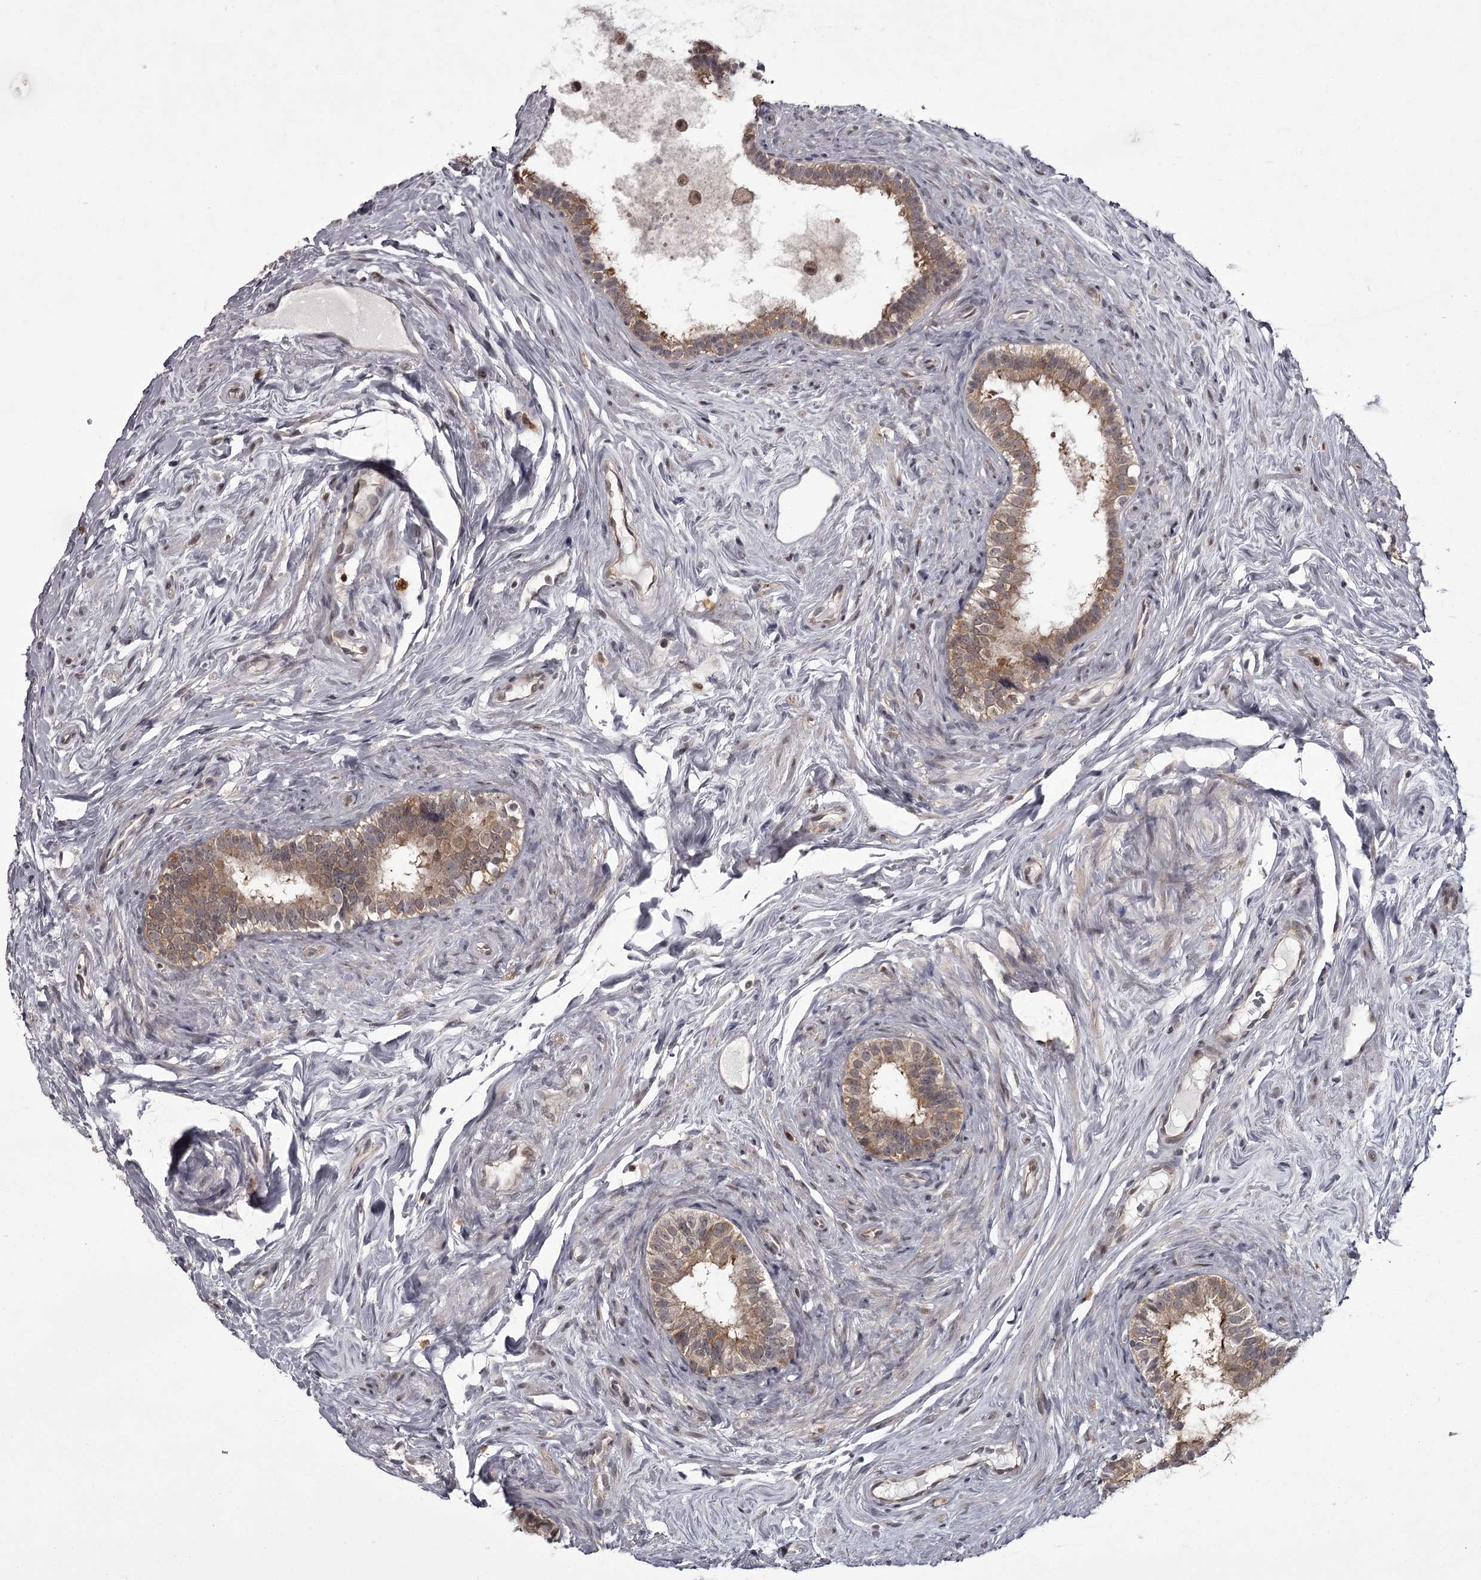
{"staining": {"intensity": "moderate", "quantity": "<25%", "location": "cytoplasmic/membranous"}, "tissue": "epididymis", "cell_type": "Glandular cells", "image_type": "normal", "snomed": [{"axis": "morphology", "description": "Normal tissue, NOS"}, {"axis": "topography", "description": "Epididymis"}], "caption": "Epididymis stained with immunohistochemistry shows moderate cytoplasmic/membranous staining in approximately <25% of glandular cells.", "gene": "CCDC92", "patient": {"sex": "male", "age": 84}}